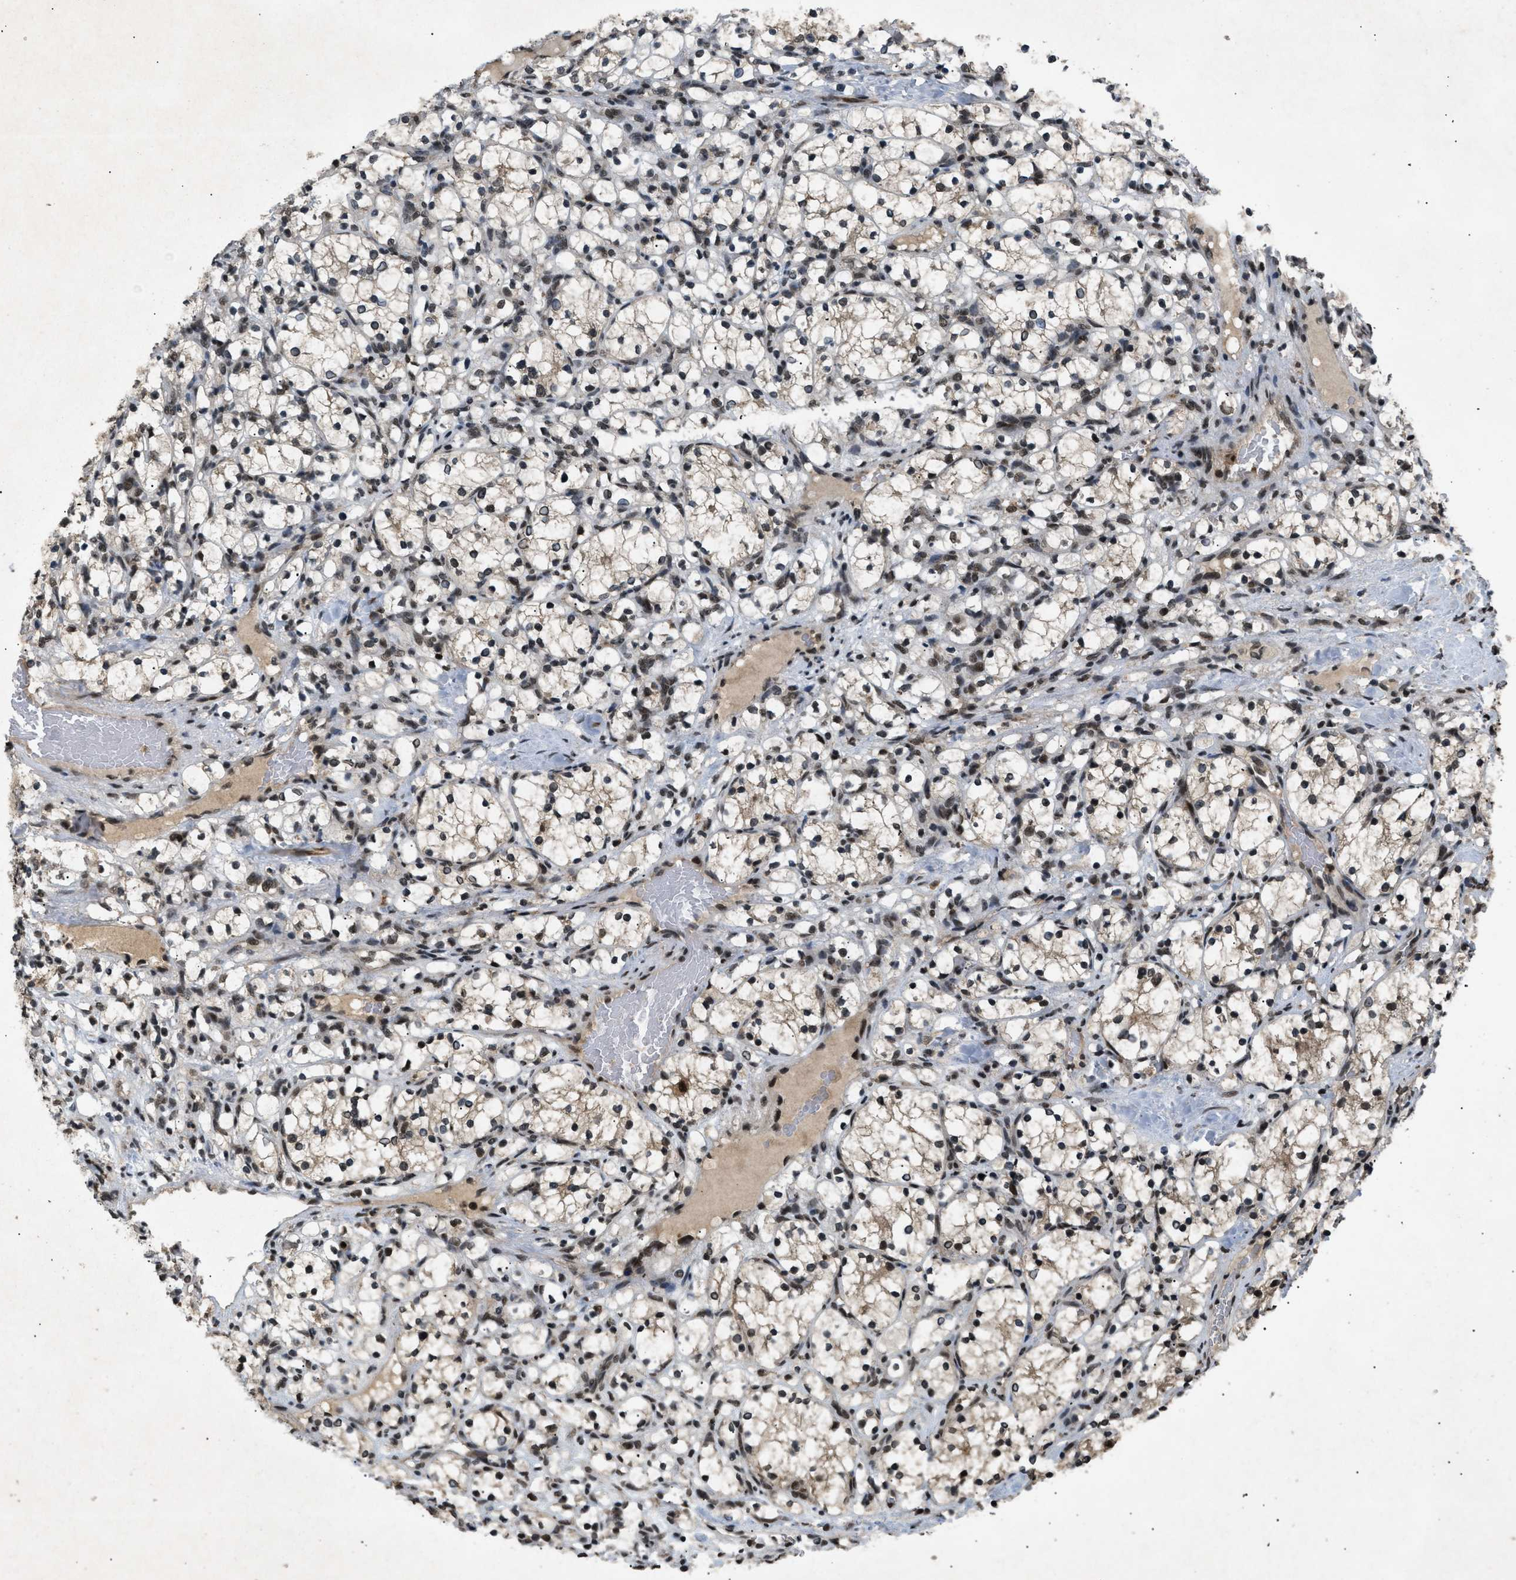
{"staining": {"intensity": "moderate", "quantity": ">75%", "location": "nuclear"}, "tissue": "renal cancer", "cell_type": "Tumor cells", "image_type": "cancer", "snomed": [{"axis": "morphology", "description": "Adenocarcinoma, NOS"}, {"axis": "topography", "description": "Kidney"}], "caption": "Protein staining of adenocarcinoma (renal) tissue demonstrates moderate nuclear staining in about >75% of tumor cells.", "gene": "RBM5", "patient": {"sex": "female", "age": 69}}